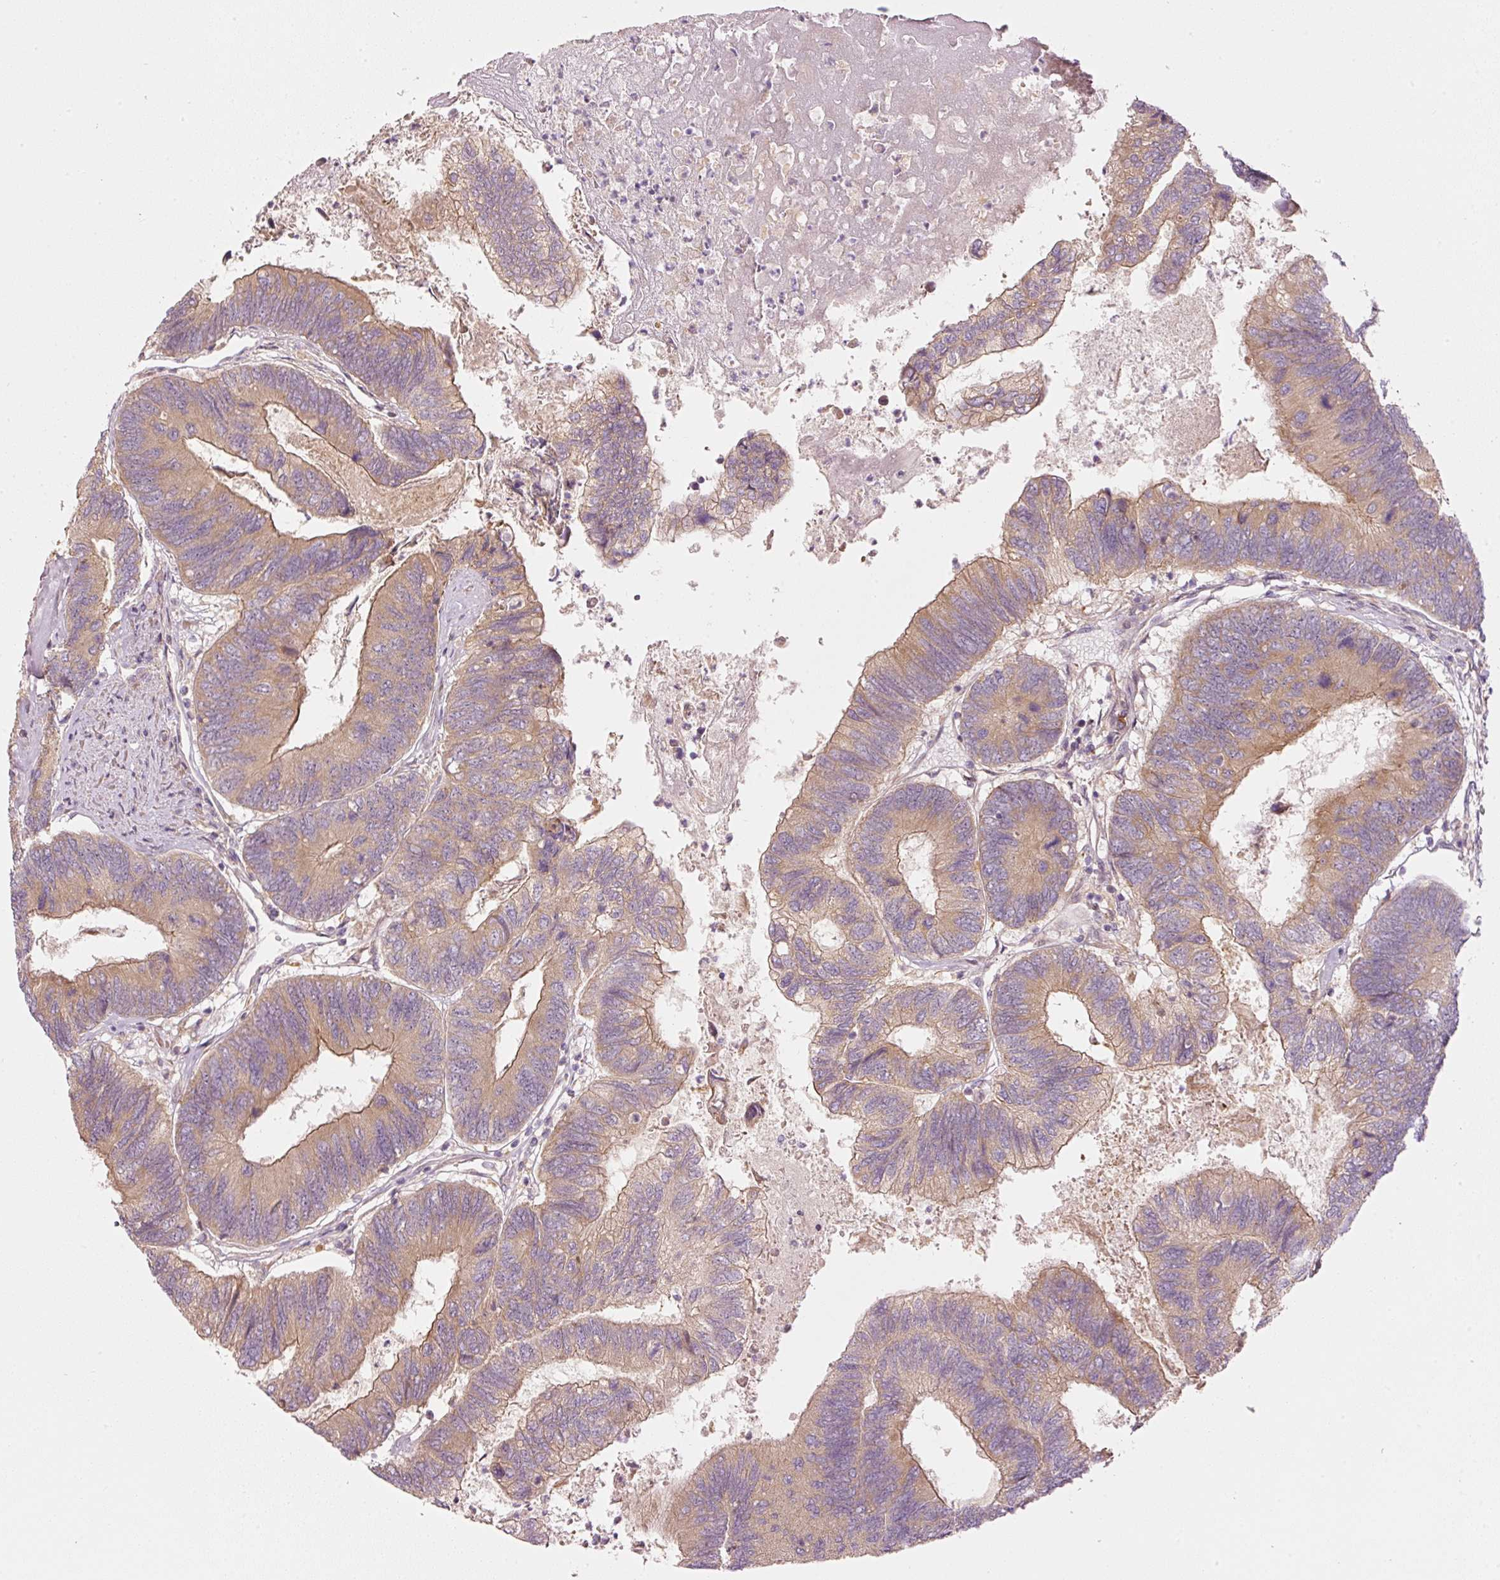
{"staining": {"intensity": "moderate", "quantity": ">75%", "location": "cytoplasmic/membranous"}, "tissue": "colorectal cancer", "cell_type": "Tumor cells", "image_type": "cancer", "snomed": [{"axis": "morphology", "description": "Adenocarcinoma, NOS"}, {"axis": "topography", "description": "Colon"}], "caption": "The image displays staining of colorectal cancer (adenocarcinoma), revealing moderate cytoplasmic/membranous protein staining (brown color) within tumor cells.", "gene": "MAP10", "patient": {"sex": "female", "age": 67}}